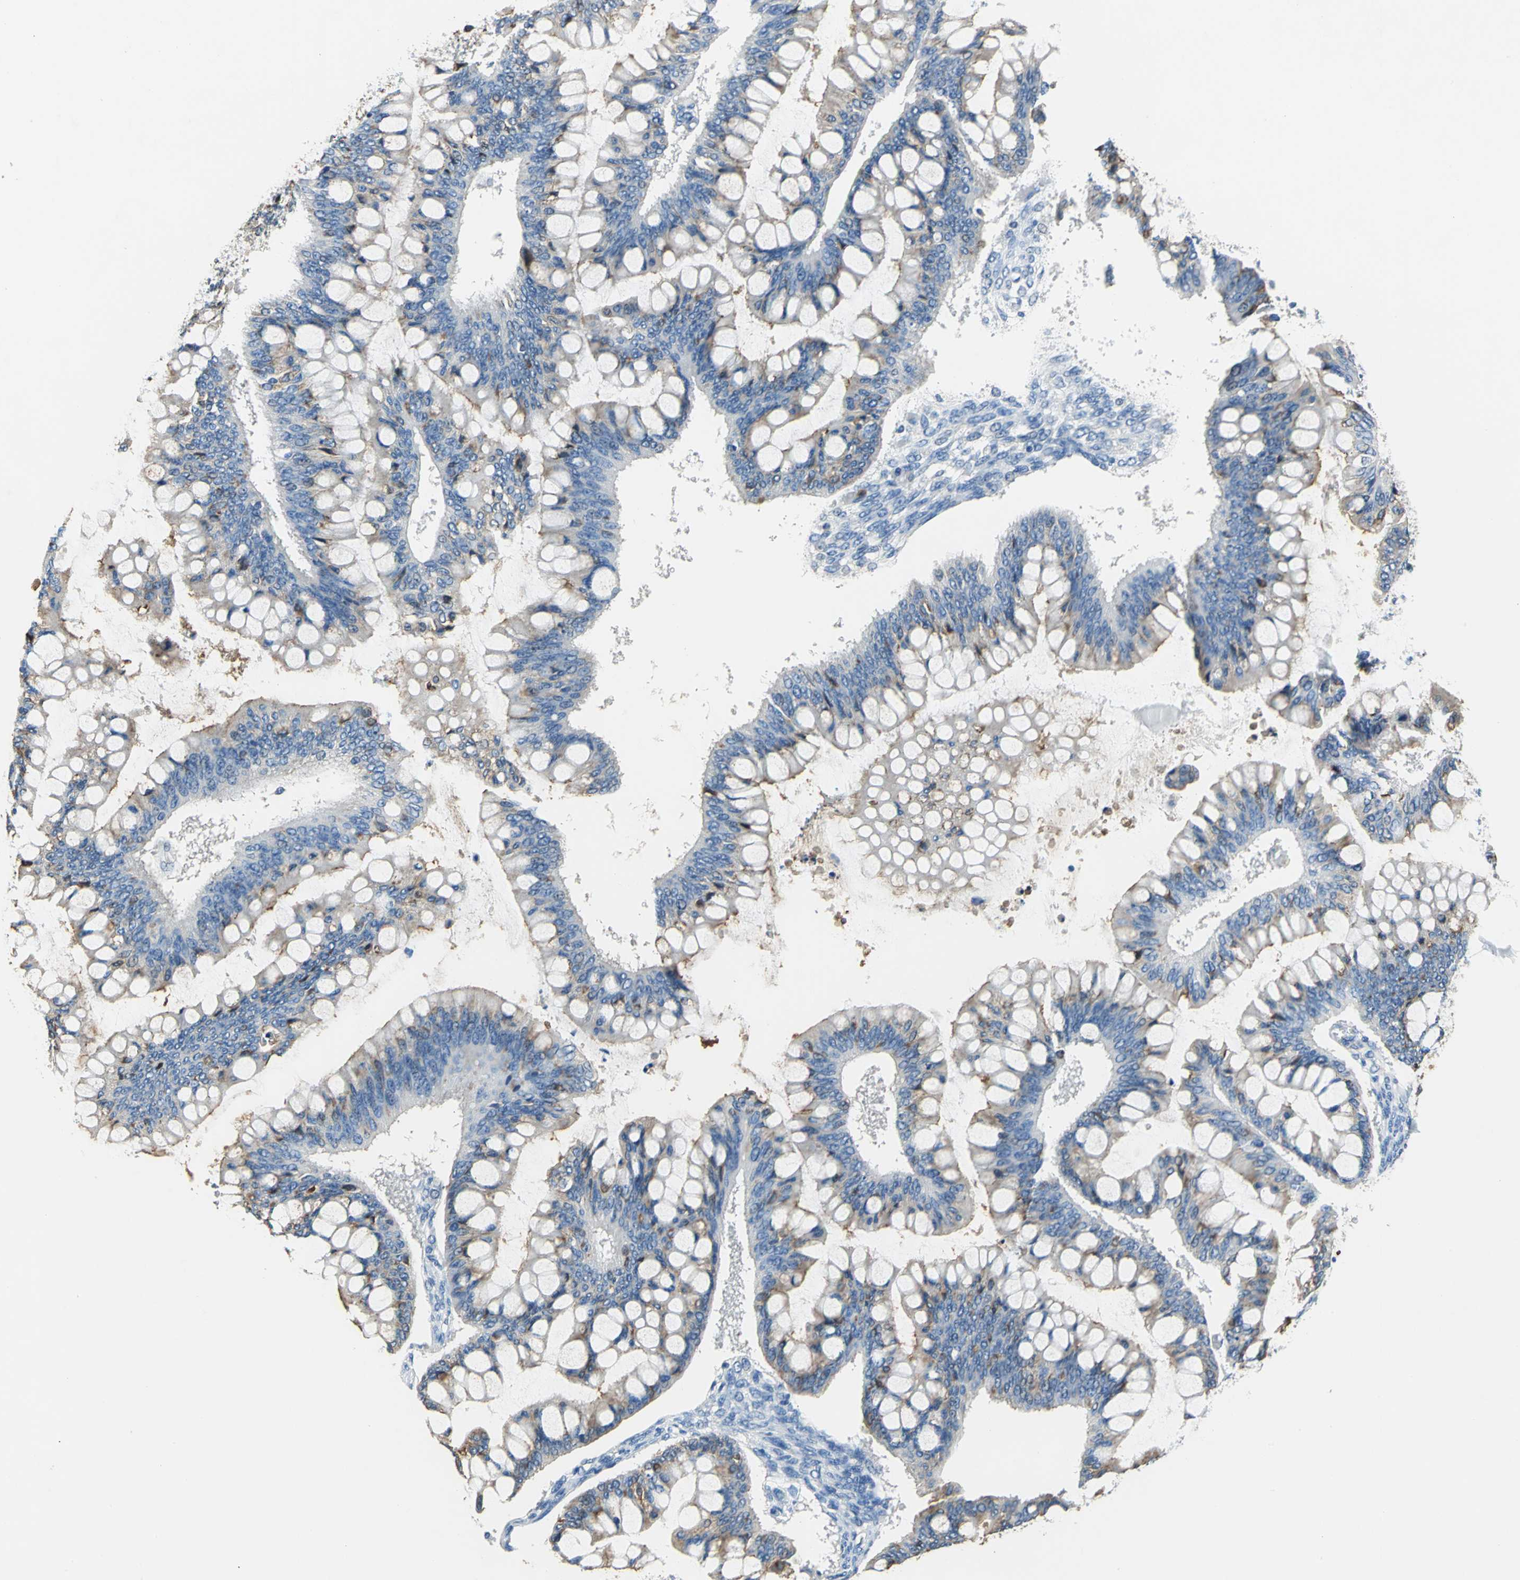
{"staining": {"intensity": "moderate", "quantity": ">75%", "location": "cytoplasmic/membranous"}, "tissue": "ovarian cancer", "cell_type": "Tumor cells", "image_type": "cancer", "snomed": [{"axis": "morphology", "description": "Cystadenocarcinoma, mucinous, NOS"}, {"axis": "topography", "description": "Ovary"}], "caption": "This micrograph reveals ovarian cancer (mucinous cystadenocarcinoma) stained with IHC to label a protein in brown. The cytoplasmic/membranous of tumor cells show moderate positivity for the protein. Nuclei are counter-stained blue.", "gene": "SEPTIN6", "patient": {"sex": "female", "age": 73}}